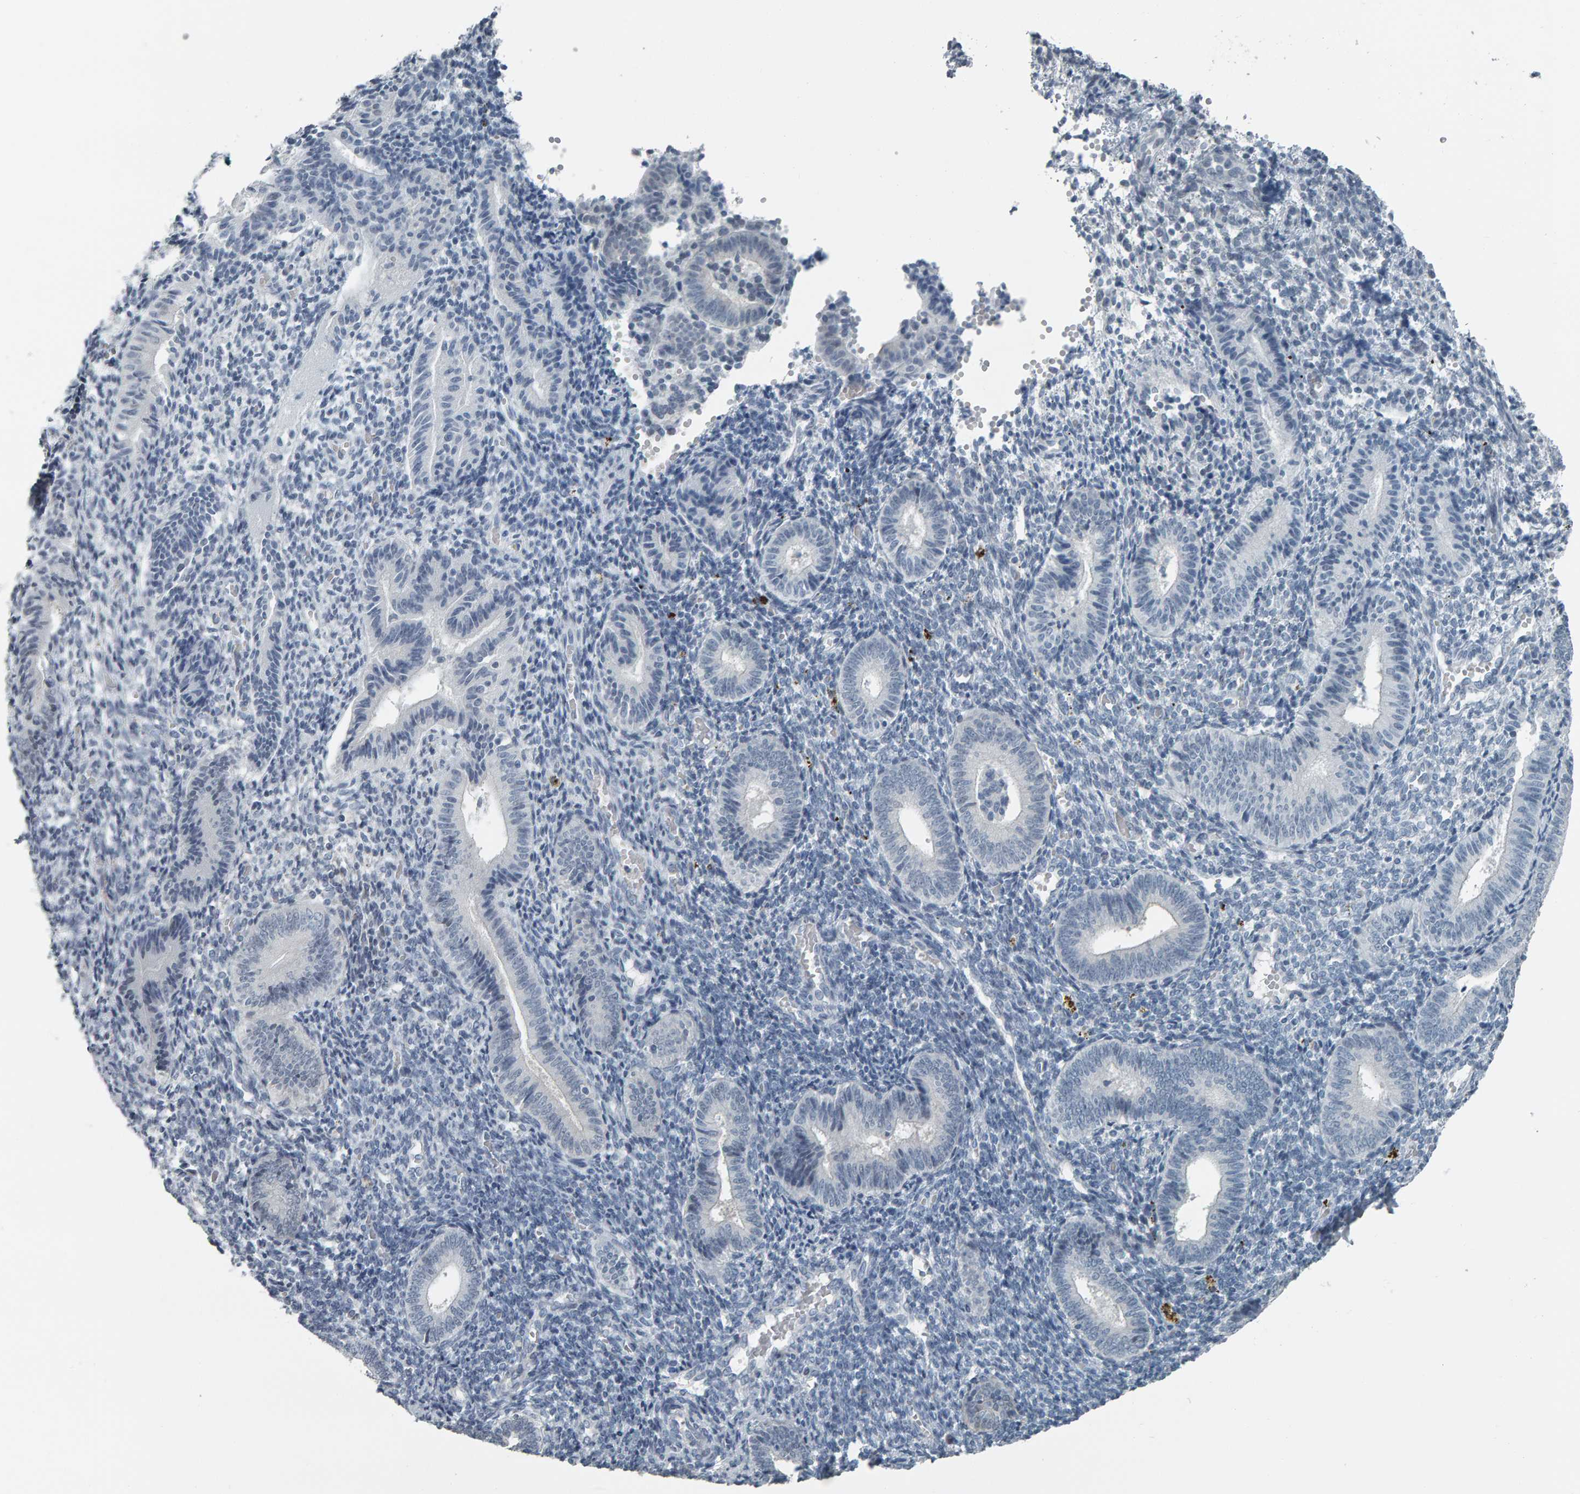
{"staining": {"intensity": "negative", "quantity": "none", "location": "none"}, "tissue": "endometrium", "cell_type": "Cells in endometrial stroma", "image_type": "normal", "snomed": [{"axis": "morphology", "description": "Normal tissue, NOS"}, {"axis": "topography", "description": "Uterus"}, {"axis": "topography", "description": "Endometrium"}], "caption": "DAB immunohistochemical staining of benign endometrium demonstrates no significant expression in cells in endometrial stroma.", "gene": "PYY", "patient": {"sex": "female", "age": 33}}